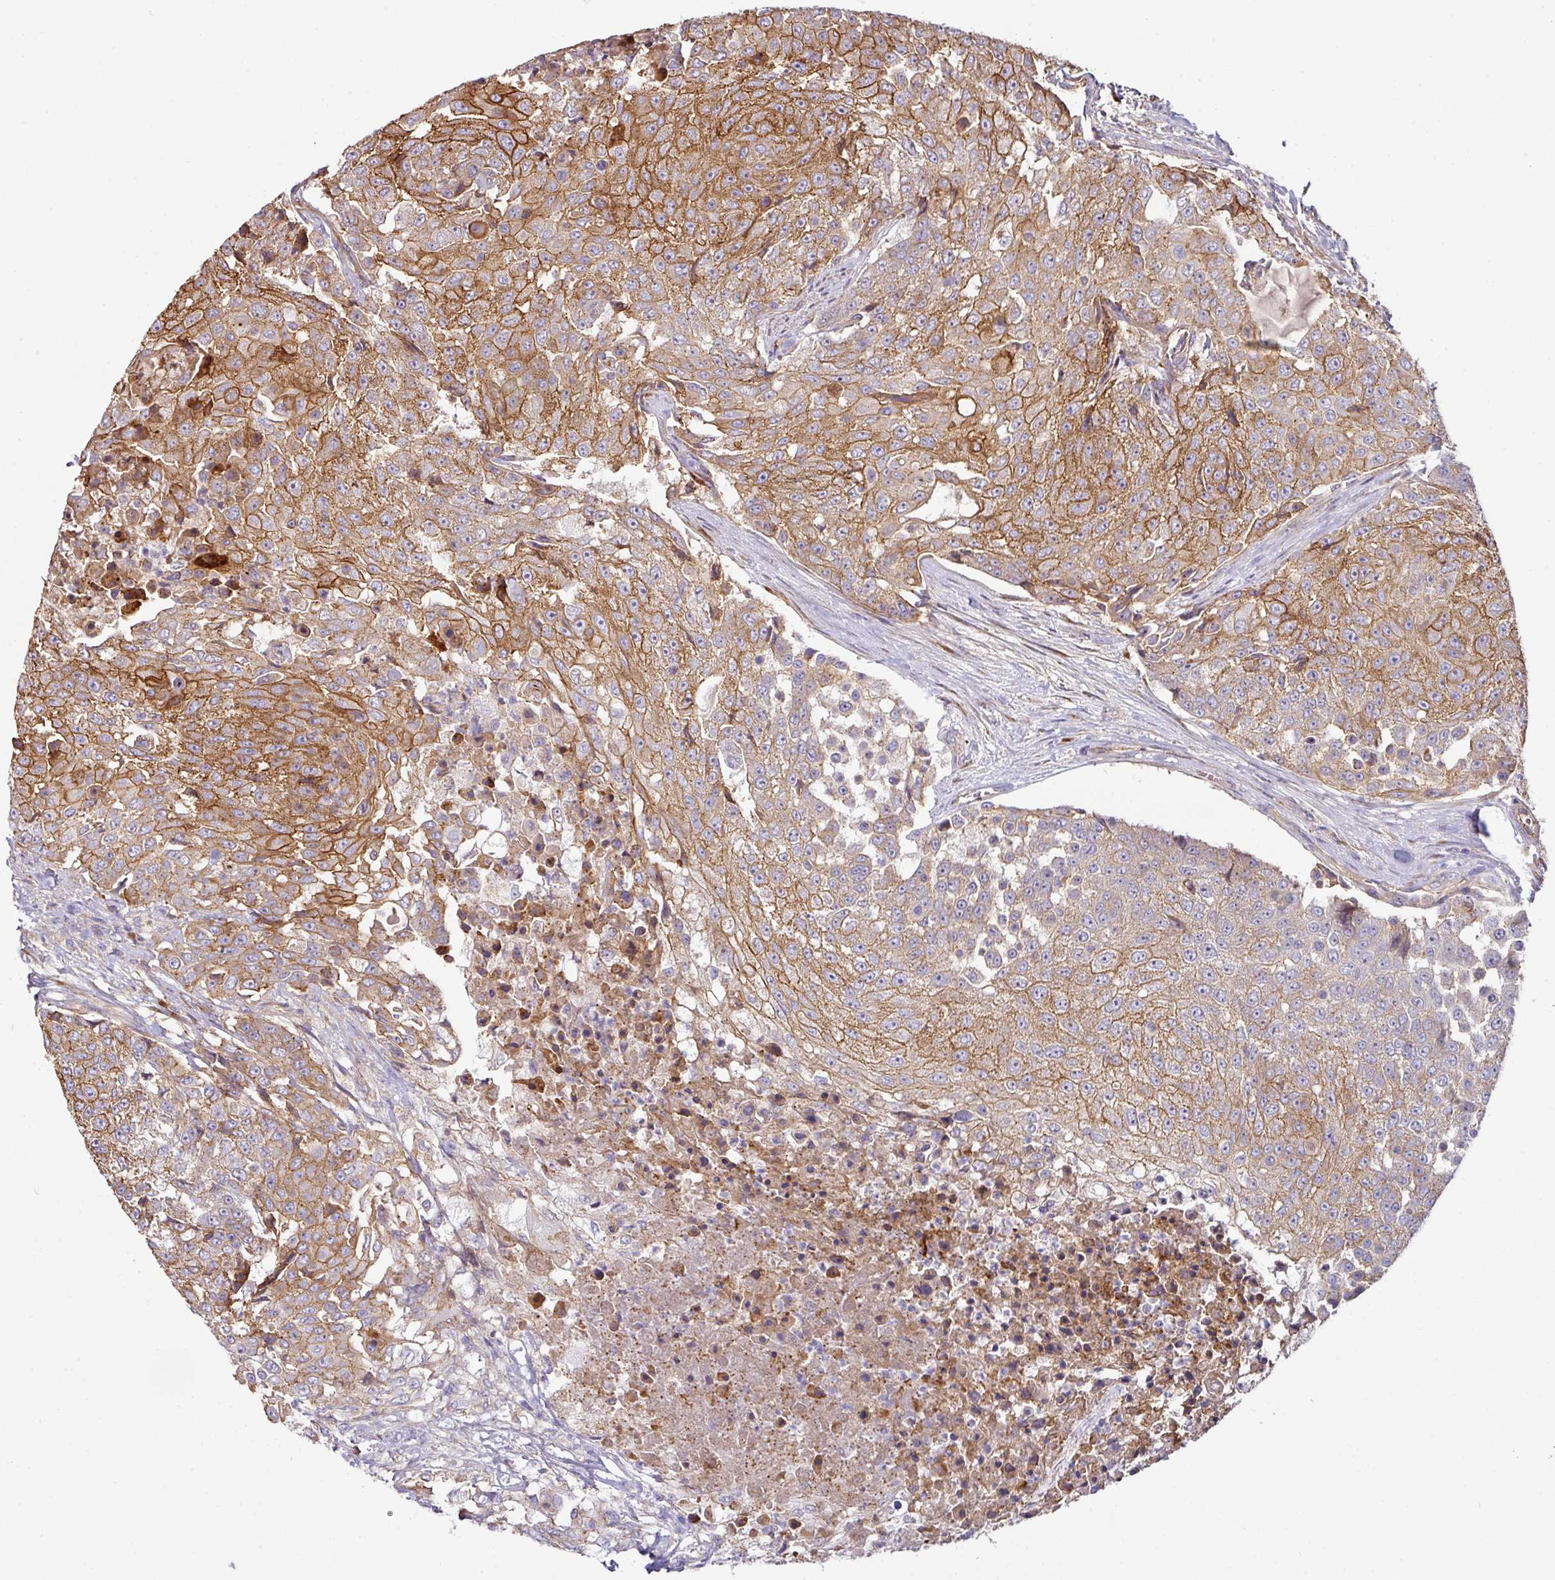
{"staining": {"intensity": "moderate", "quantity": ">75%", "location": "cytoplasmic/membranous"}, "tissue": "urothelial cancer", "cell_type": "Tumor cells", "image_type": "cancer", "snomed": [{"axis": "morphology", "description": "Urothelial carcinoma, High grade"}, {"axis": "topography", "description": "Urinary bladder"}], "caption": "Protein staining displays moderate cytoplasmic/membranous expression in about >75% of tumor cells in urothelial cancer. (DAB = brown stain, brightfield microscopy at high magnification).", "gene": "CASP2", "patient": {"sex": "female", "age": 63}}